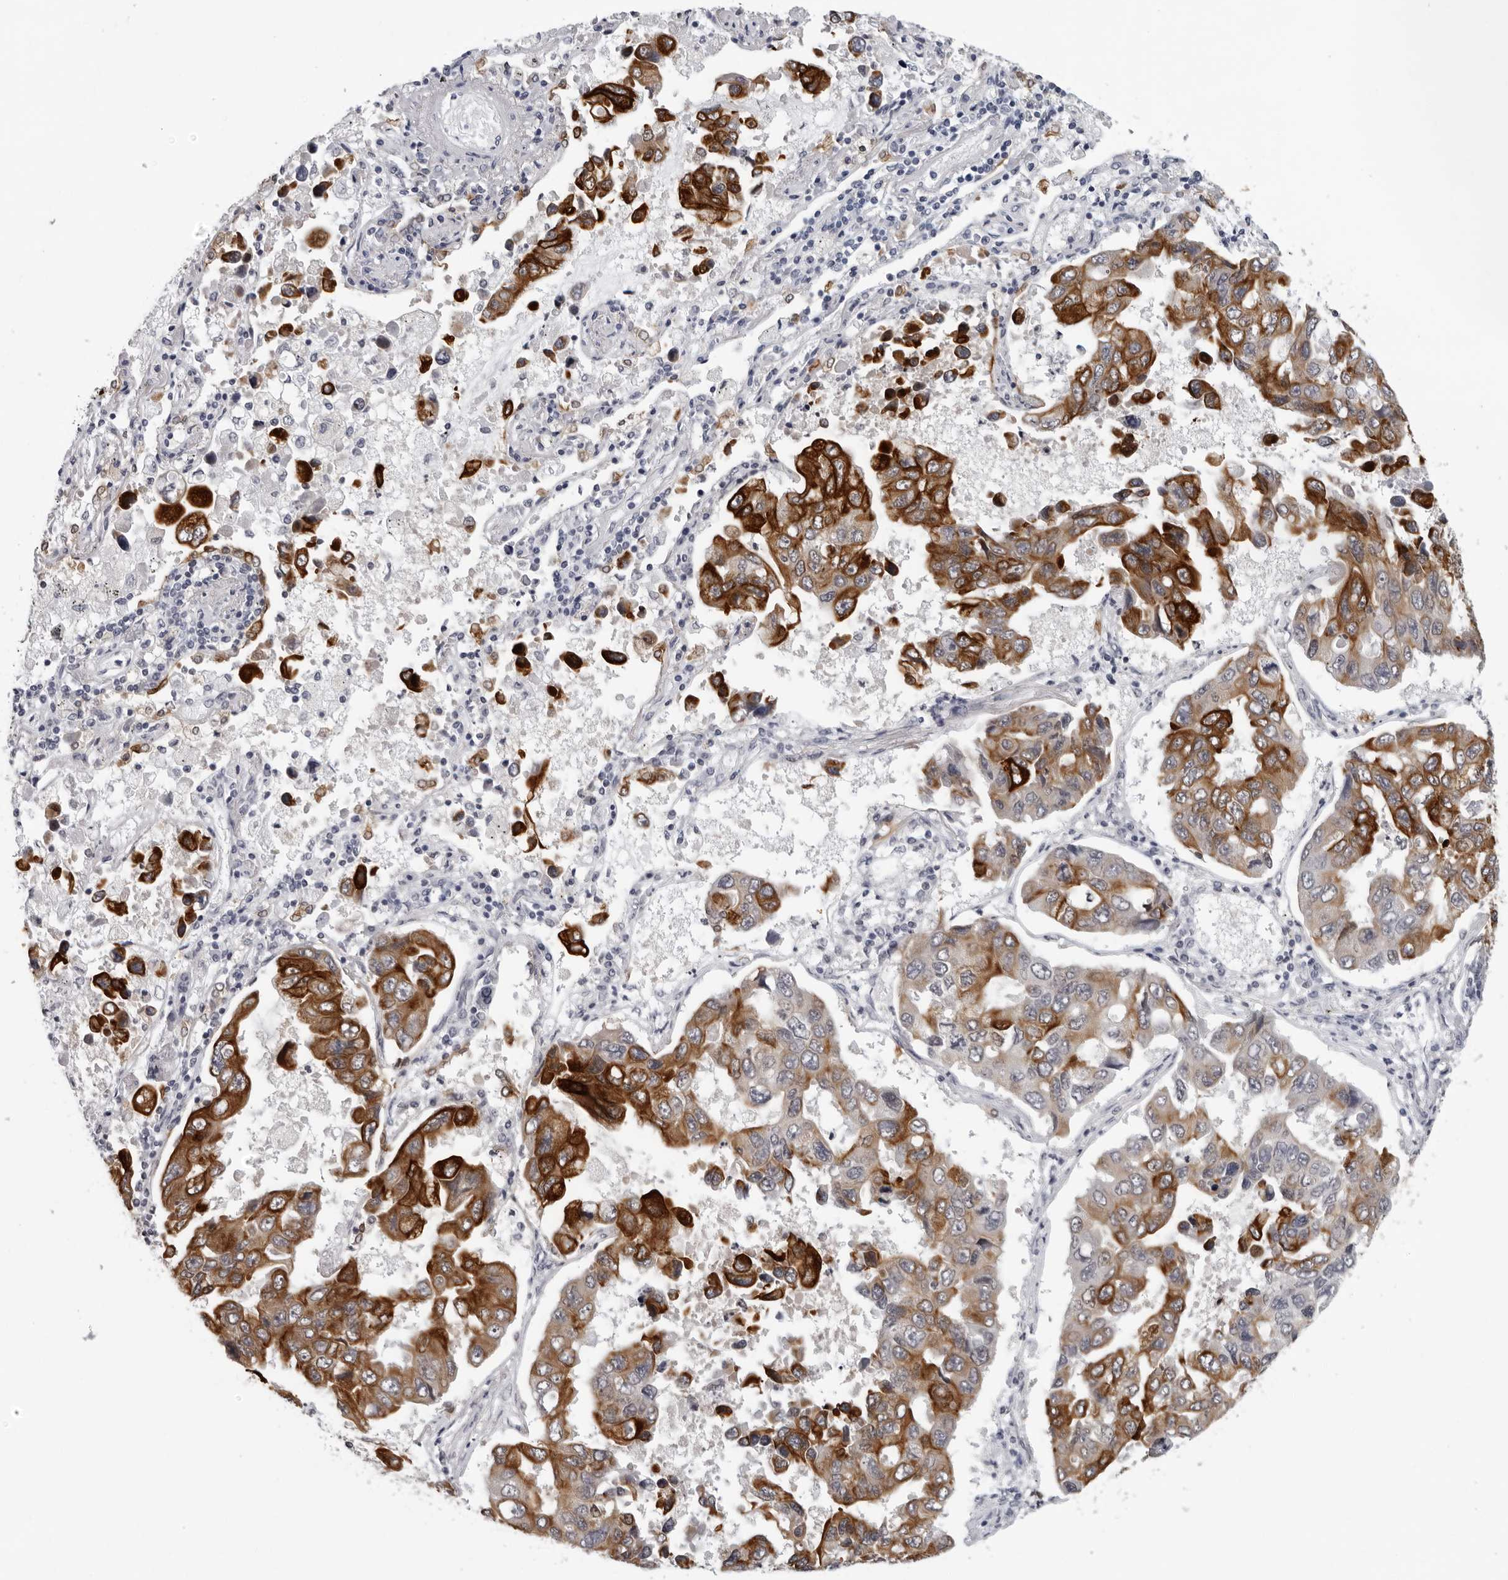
{"staining": {"intensity": "strong", "quantity": ">75%", "location": "cytoplasmic/membranous"}, "tissue": "lung cancer", "cell_type": "Tumor cells", "image_type": "cancer", "snomed": [{"axis": "morphology", "description": "Adenocarcinoma, NOS"}, {"axis": "topography", "description": "Lung"}], "caption": "Adenocarcinoma (lung) was stained to show a protein in brown. There is high levels of strong cytoplasmic/membranous expression in approximately >75% of tumor cells.", "gene": "CCDC28B", "patient": {"sex": "male", "age": 64}}